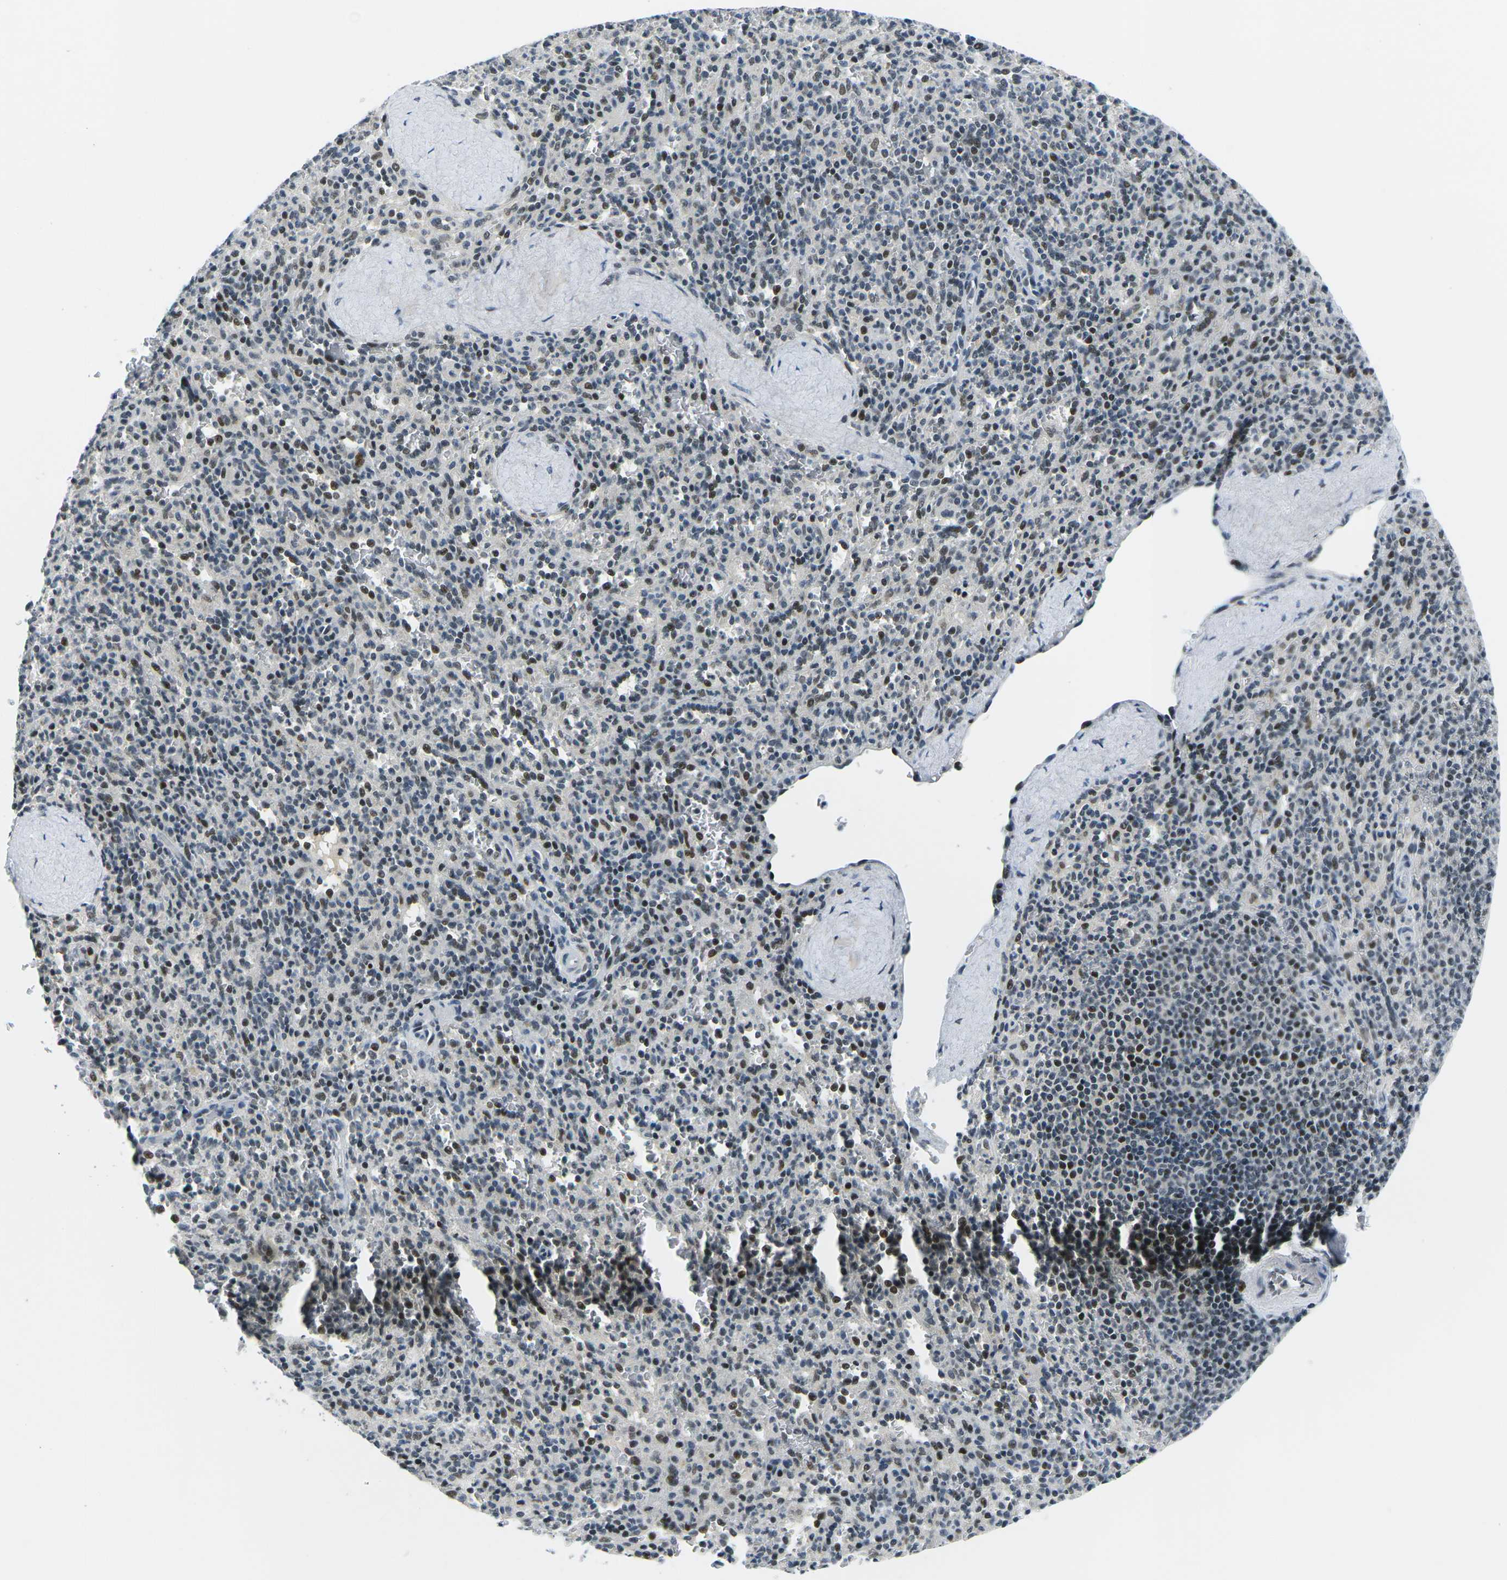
{"staining": {"intensity": "moderate", "quantity": "<25%", "location": "nuclear"}, "tissue": "spleen", "cell_type": "Cells in red pulp", "image_type": "normal", "snomed": [{"axis": "morphology", "description": "Normal tissue, NOS"}, {"axis": "topography", "description": "Spleen"}], "caption": "Immunohistochemical staining of benign human spleen shows <25% levels of moderate nuclear protein positivity in about <25% of cells in red pulp. (Brightfield microscopy of DAB IHC at high magnification).", "gene": "PRPF8", "patient": {"sex": "male", "age": 36}}